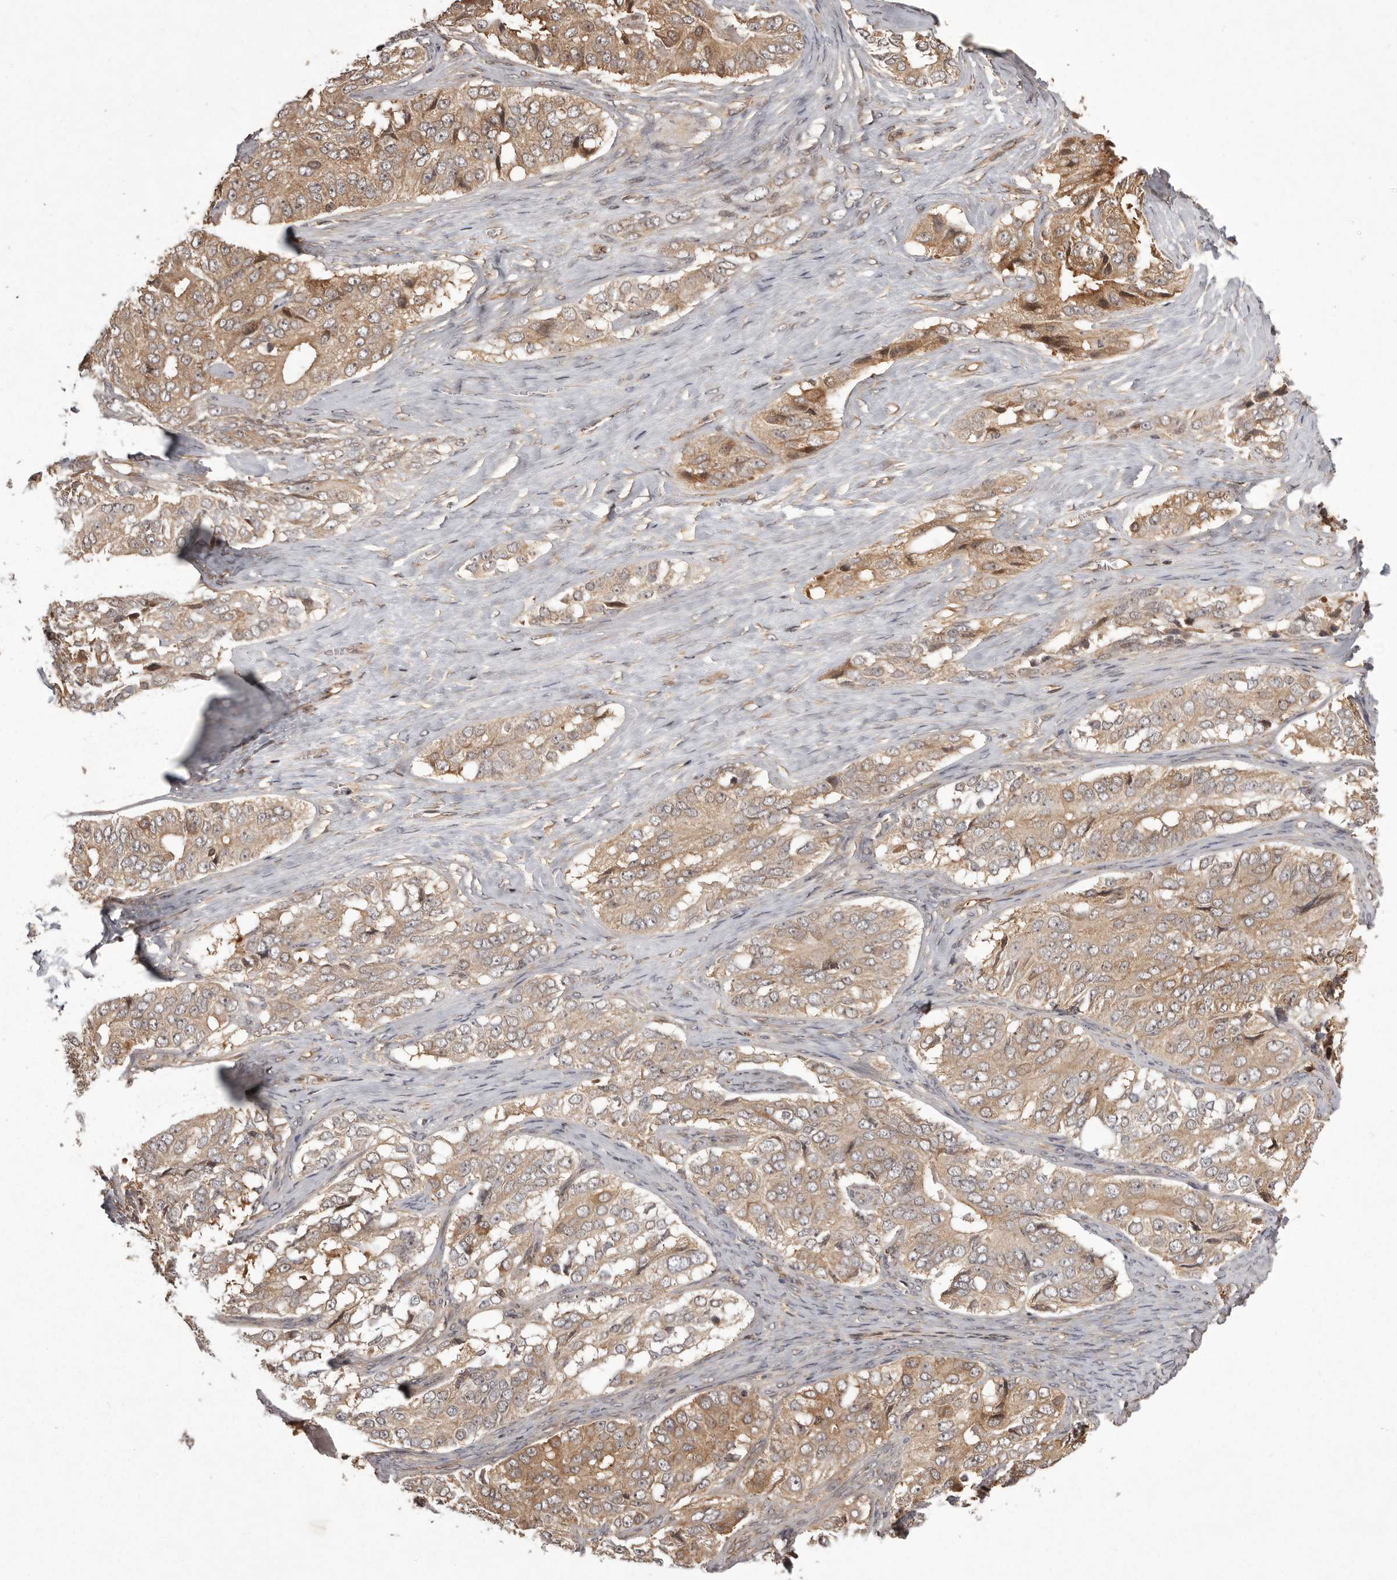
{"staining": {"intensity": "moderate", "quantity": ">75%", "location": "cytoplasmic/membranous"}, "tissue": "ovarian cancer", "cell_type": "Tumor cells", "image_type": "cancer", "snomed": [{"axis": "morphology", "description": "Carcinoma, endometroid"}, {"axis": "topography", "description": "Ovary"}], "caption": "Human ovarian endometroid carcinoma stained with a brown dye demonstrates moderate cytoplasmic/membranous positive positivity in approximately >75% of tumor cells.", "gene": "NFKBIA", "patient": {"sex": "female", "age": 51}}